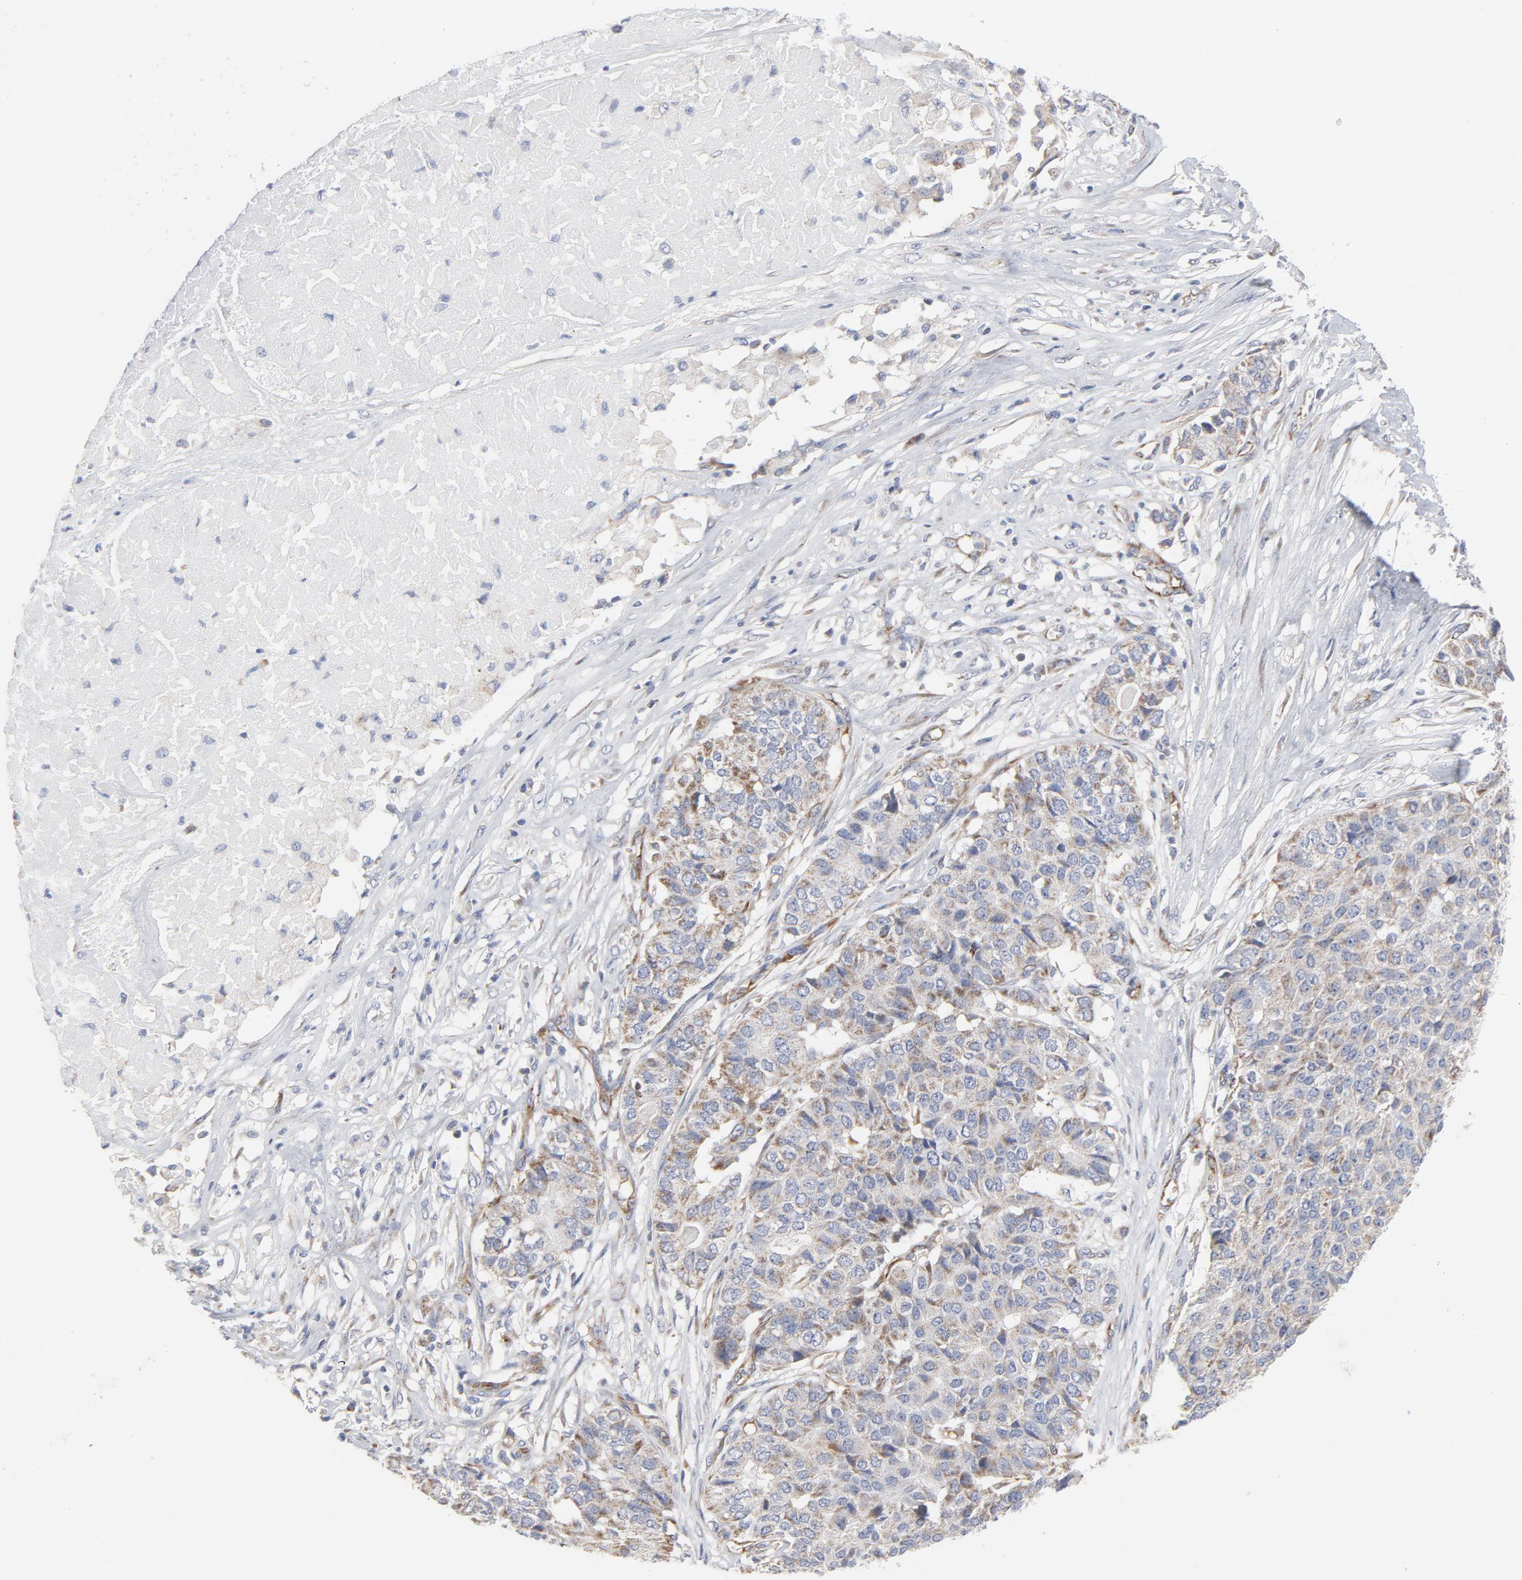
{"staining": {"intensity": "weak", "quantity": ">75%", "location": "cytoplasmic/membranous"}, "tissue": "pancreatic cancer", "cell_type": "Tumor cells", "image_type": "cancer", "snomed": [{"axis": "morphology", "description": "Adenocarcinoma, NOS"}, {"axis": "topography", "description": "Pancreas"}], "caption": "Immunohistochemical staining of pancreatic cancer displays low levels of weak cytoplasmic/membranous protein positivity in approximately >75% of tumor cells. The staining was performed using DAB to visualize the protein expression in brown, while the nuclei were stained in blue with hematoxylin (Magnification: 20x).", "gene": "OXA1L", "patient": {"sex": "male", "age": 50}}